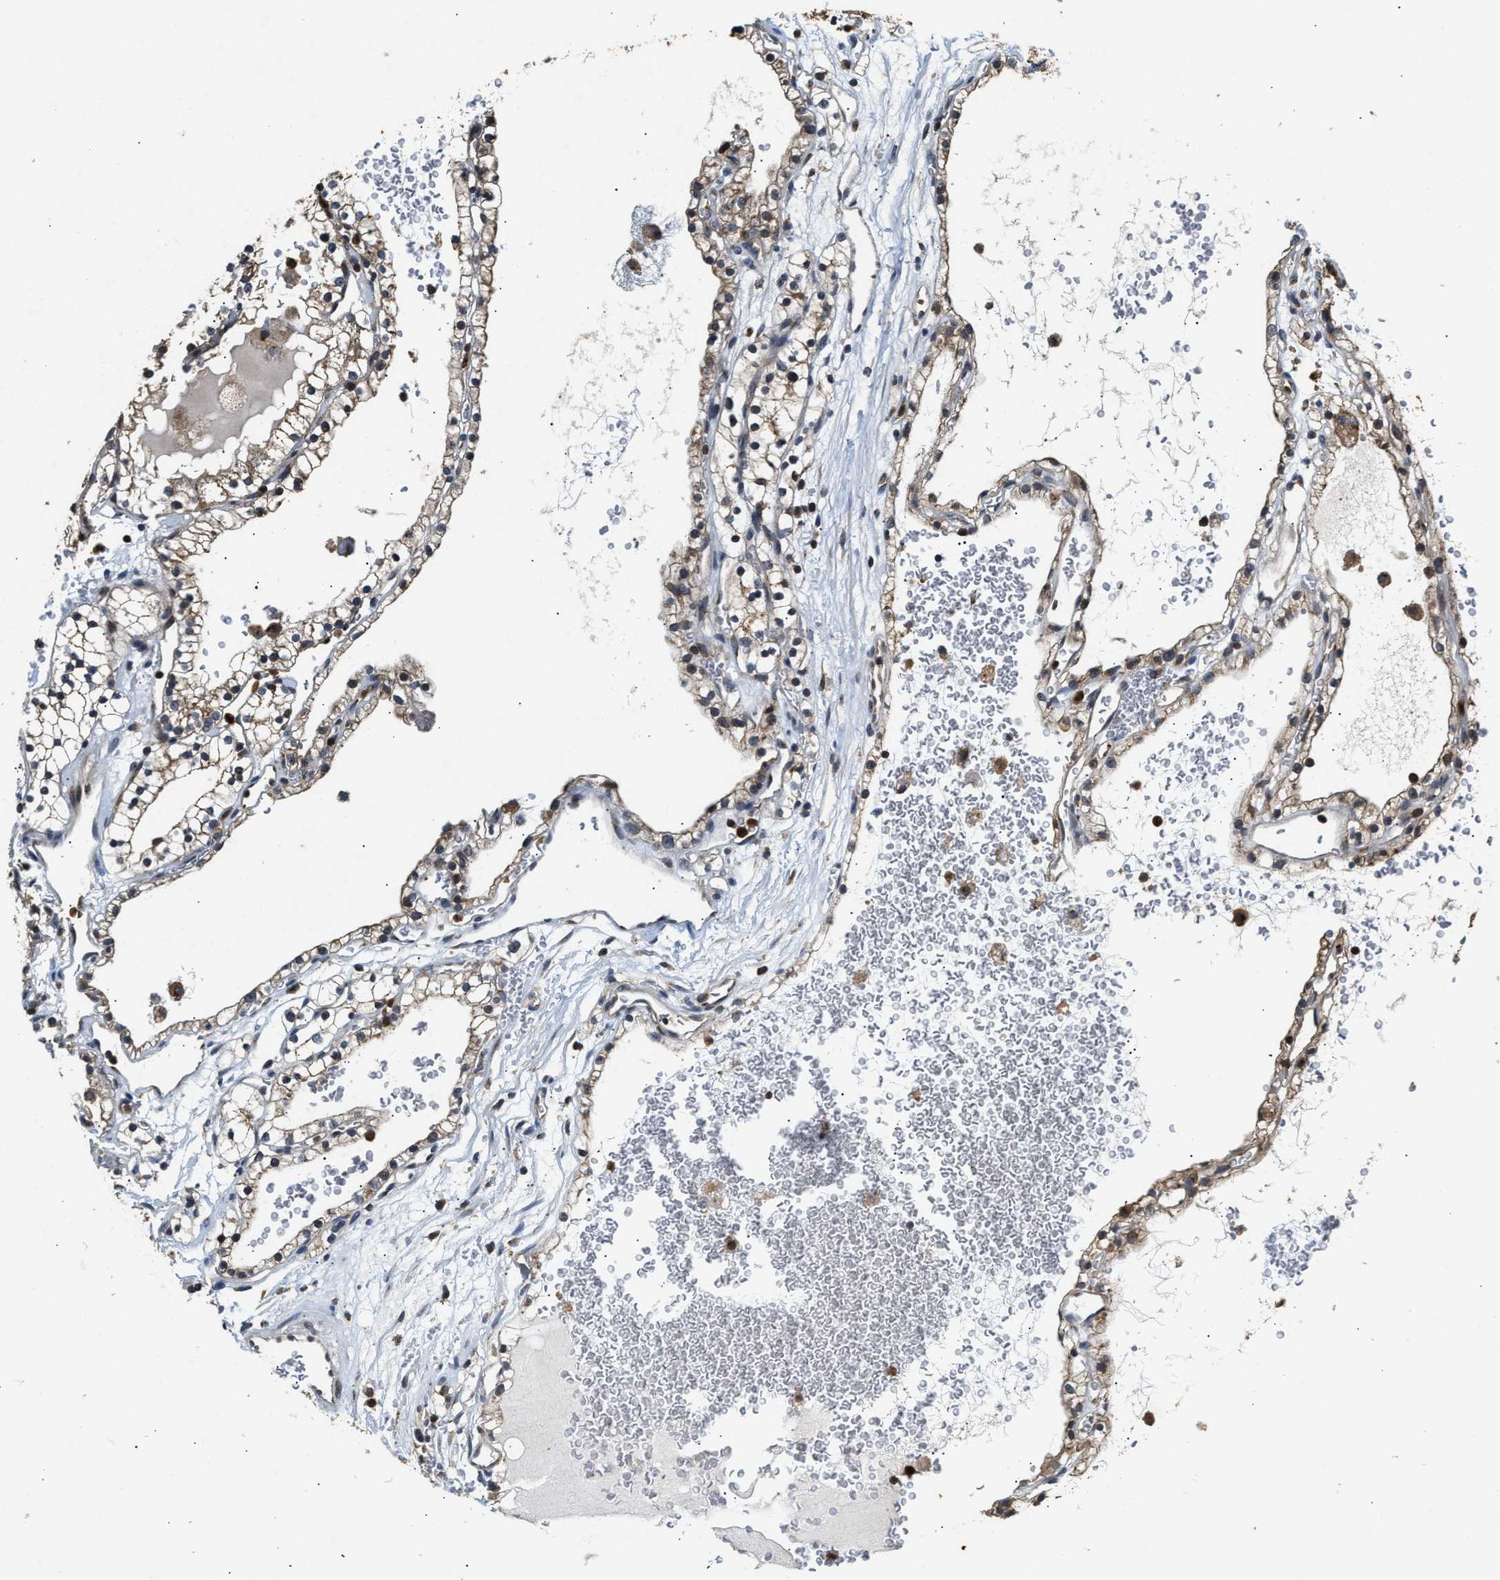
{"staining": {"intensity": "weak", "quantity": "25%-75%", "location": "cytoplasmic/membranous,nuclear"}, "tissue": "renal cancer", "cell_type": "Tumor cells", "image_type": "cancer", "snomed": [{"axis": "morphology", "description": "Adenocarcinoma, NOS"}, {"axis": "topography", "description": "Kidney"}], "caption": "Weak cytoplasmic/membranous and nuclear protein positivity is seen in about 25%-75% of tumor cells in adenocarcinoma (renal).", "gene": "CHUK", "patient": {"sex": "female", "age": 41}}